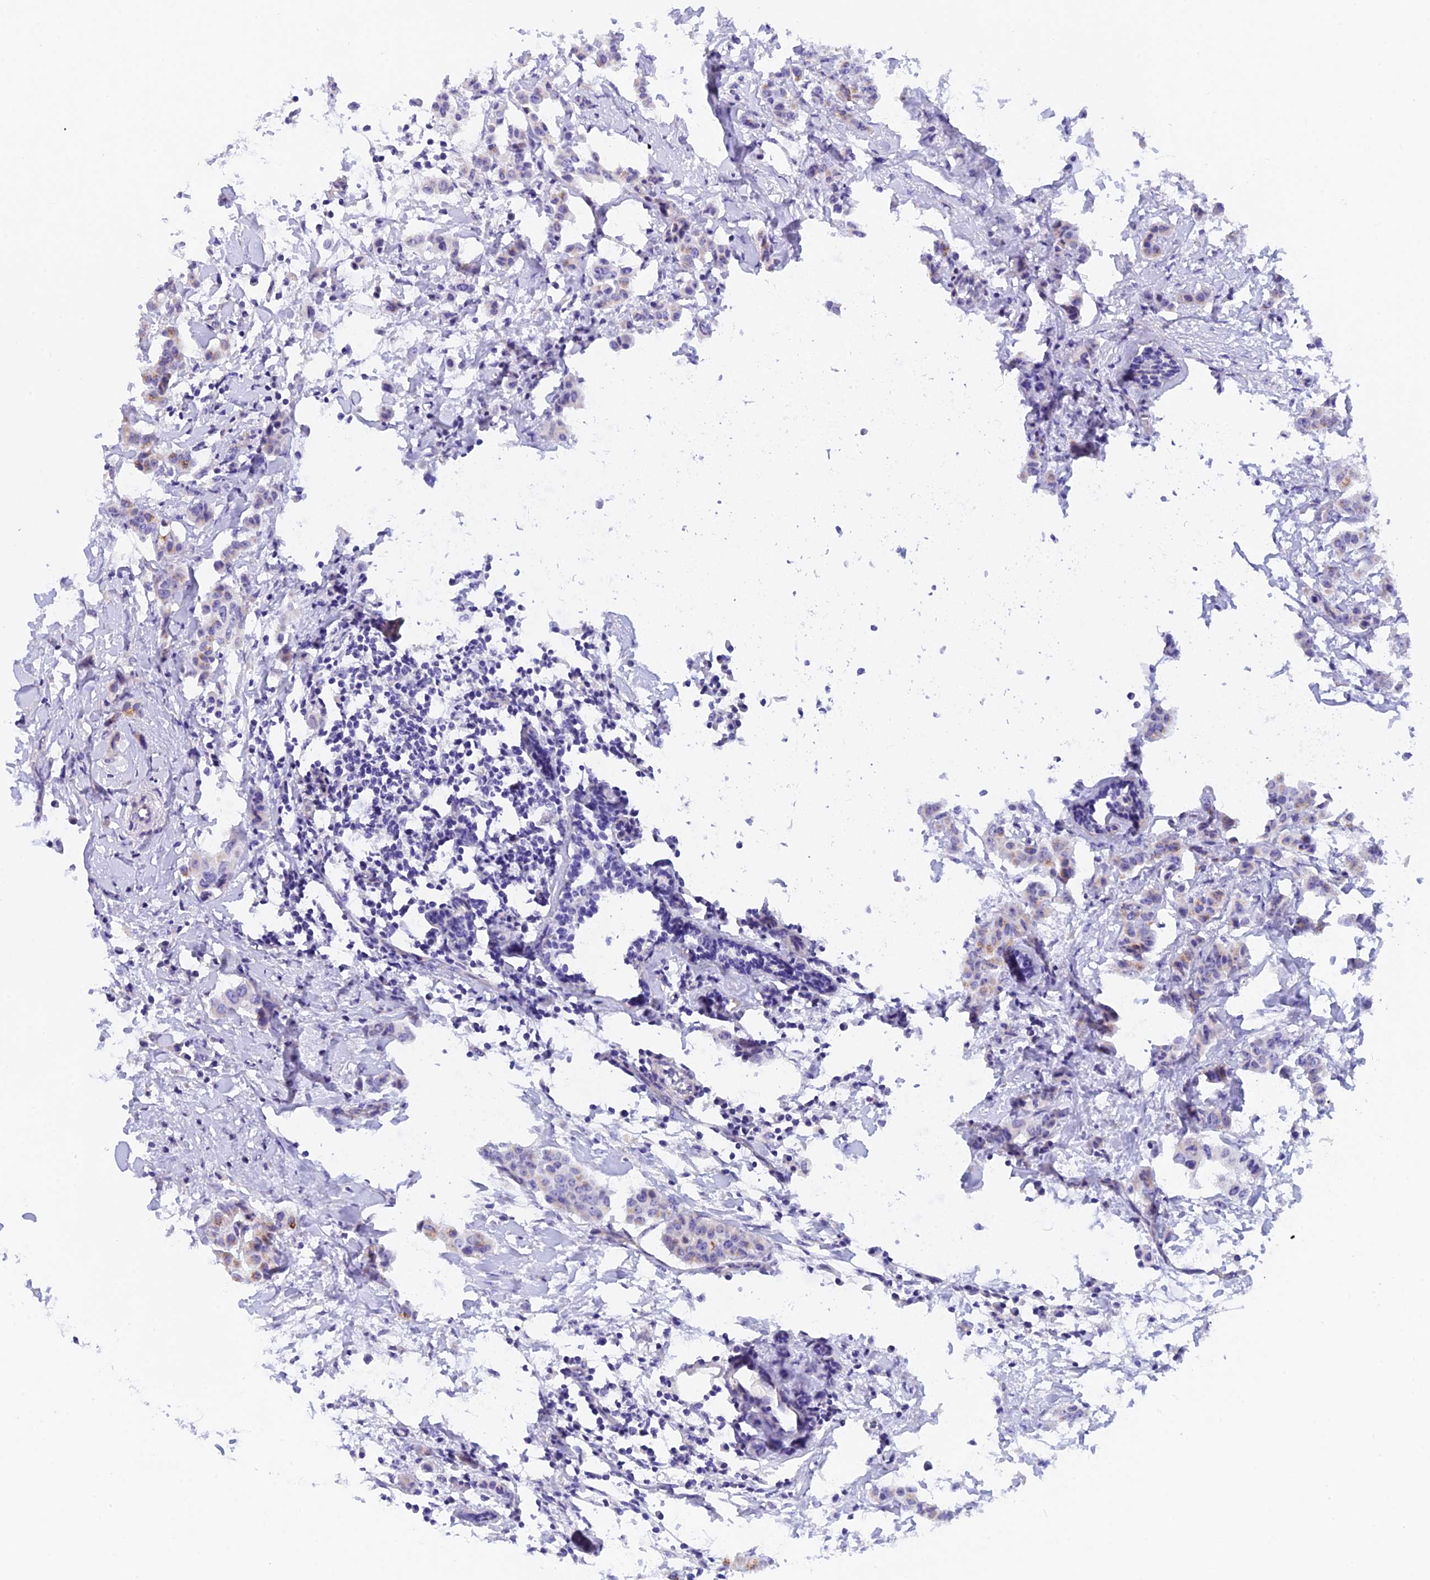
{"staining": {"intensity": "negative", "quantity": "none", "location": "none"}, "tissue": "breast cancer", "cell_type": "Tumor cells", "image_type": "cancer", "snomed": [{"axis": "morphology", "description": "Duct carcinoma"}, {"axis": "topography", "description": "Breast"}], "caption": "This is an IHC histopathology image of human breast cancer (invasive ductal carcinoma). There is no expression in tumor cells.", "gene": "C17orf67", "patient": {"sex": "female", "age": 40}}